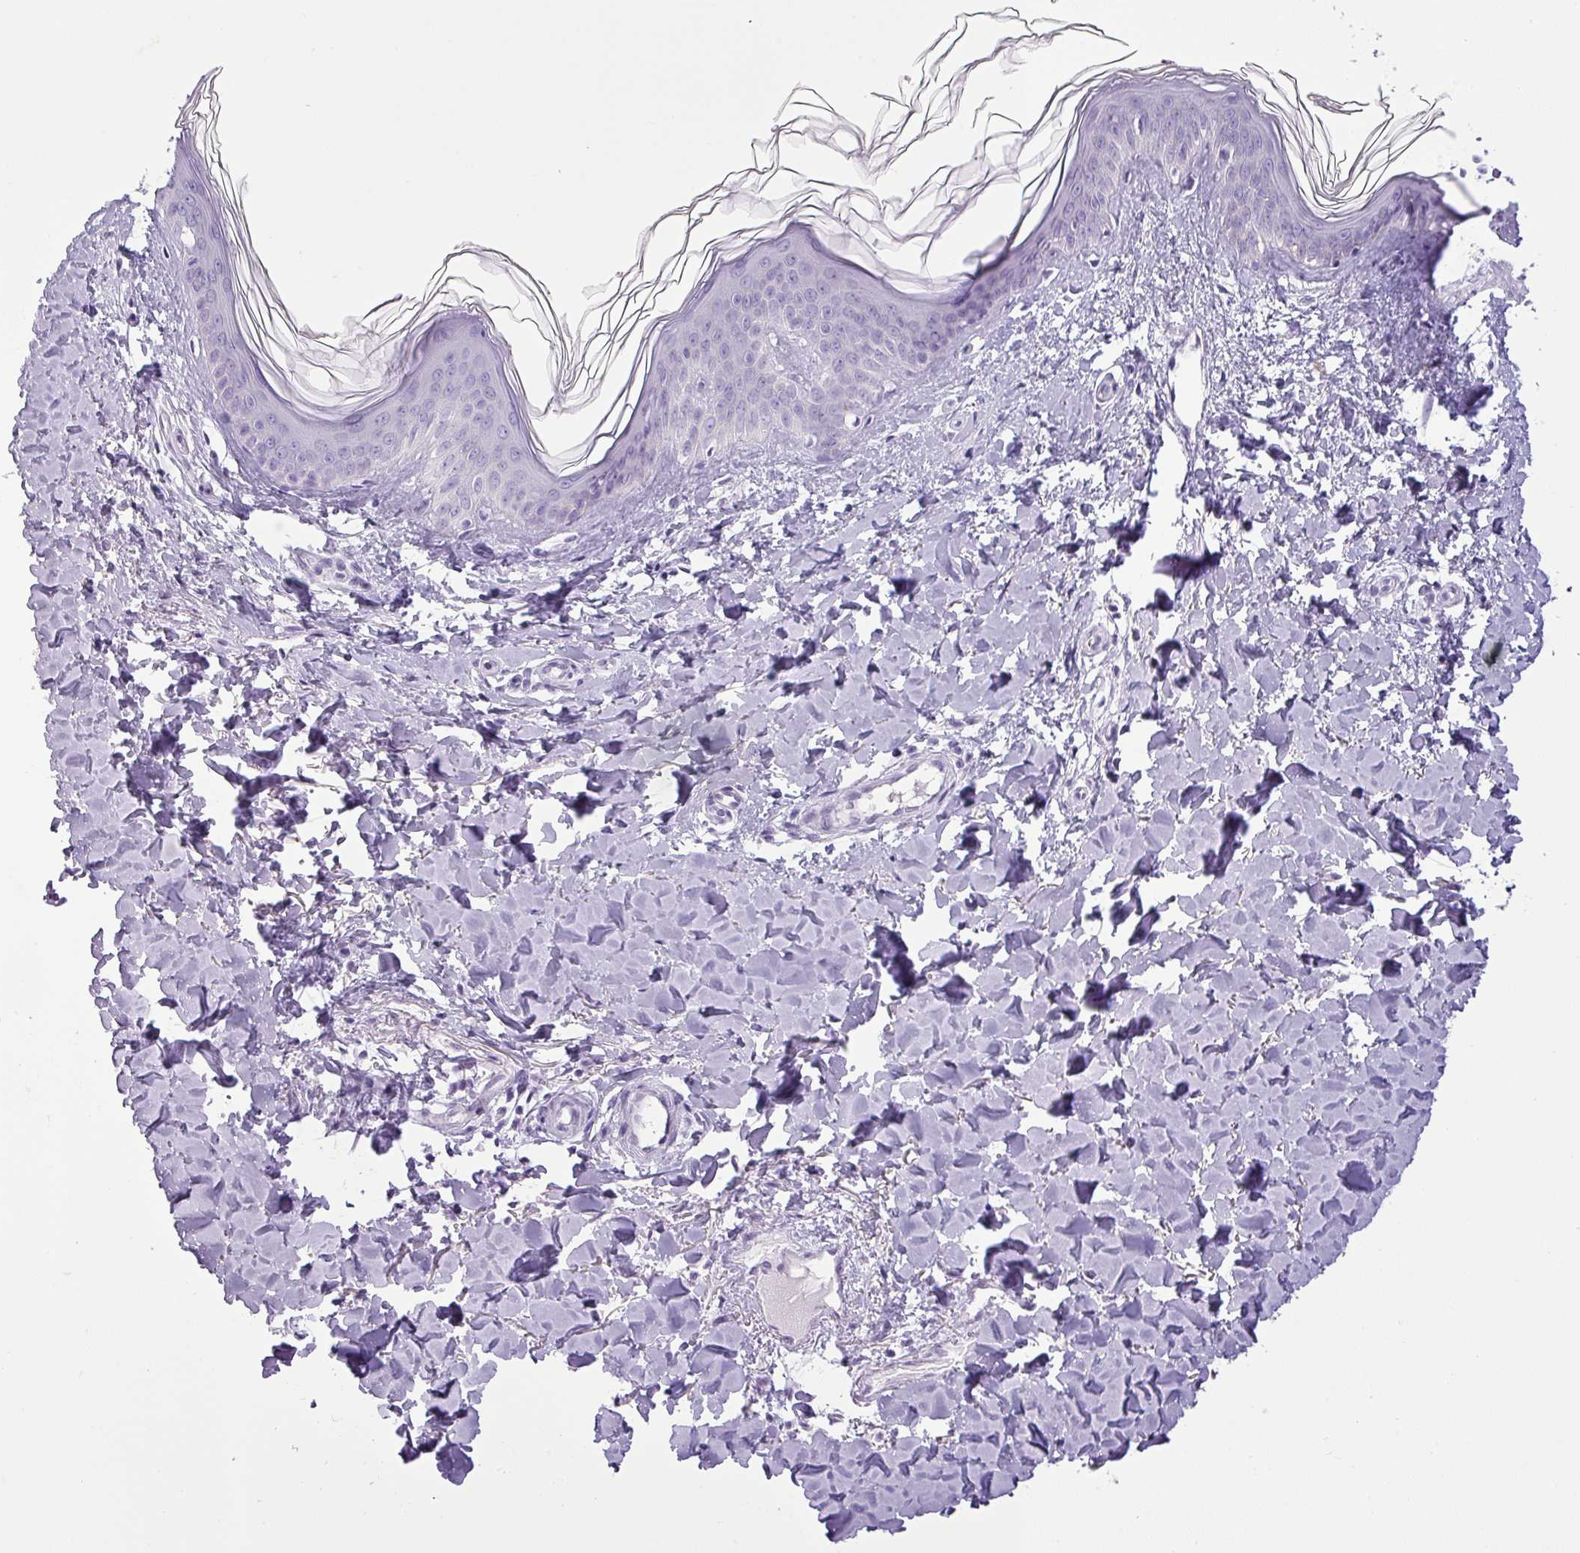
{"staining": {"intensity": "negative", "quantity": "none", "location": "none"}, "tissue": "skin", "cell_type": "Fibroblasts", "image_type": "normal", "snomed": [{"axis": "morphology", "description": "Normal tissue, NOS"}, {"axis": "topography", "description": "Skin"}], "caption": "An immunohistochemistry image of unremarkable skin is shown. There is no staining in fibroblasts of skin.", "gene": "CDH16", "patient": {"sex": "female", "age": 41}}